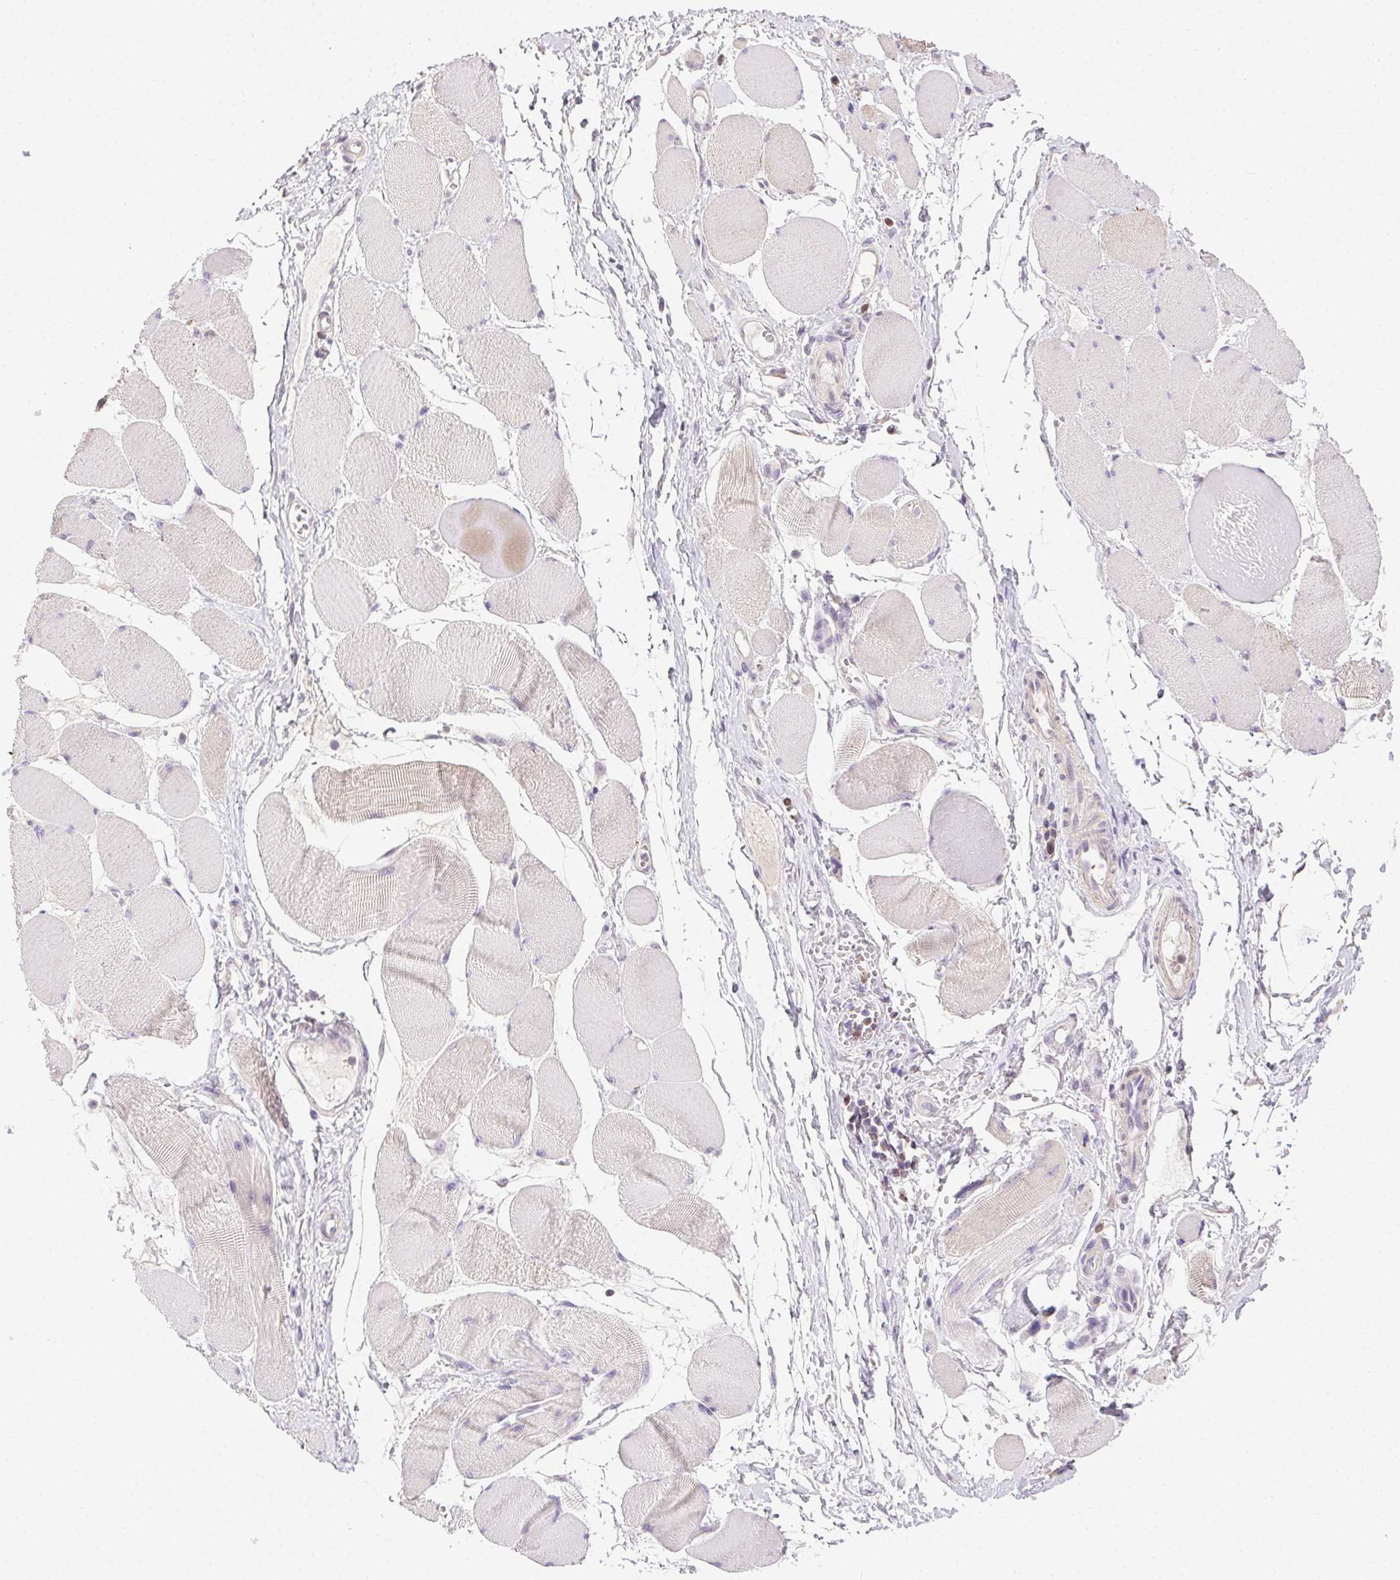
{"staining": {"intensity": "weak", "quantity": "<25%", "location": "cytoplasmic/membranous"}, "tissue": "skeletal muscle", "cell_type": "Myocytes", "image_type": "normal", "snomed": [{"axis": "morphology", "description": "Normal tissue, NOS"}, {"axis": "topography", "description": "Skeletal muscle"}], "caption": "Immunohistochemical staining of unremarkable human skeletal muscle shows no significant expression in myocytes.", "gene": "SYCE2", "patient": {"sex": "female", "age": 75}}